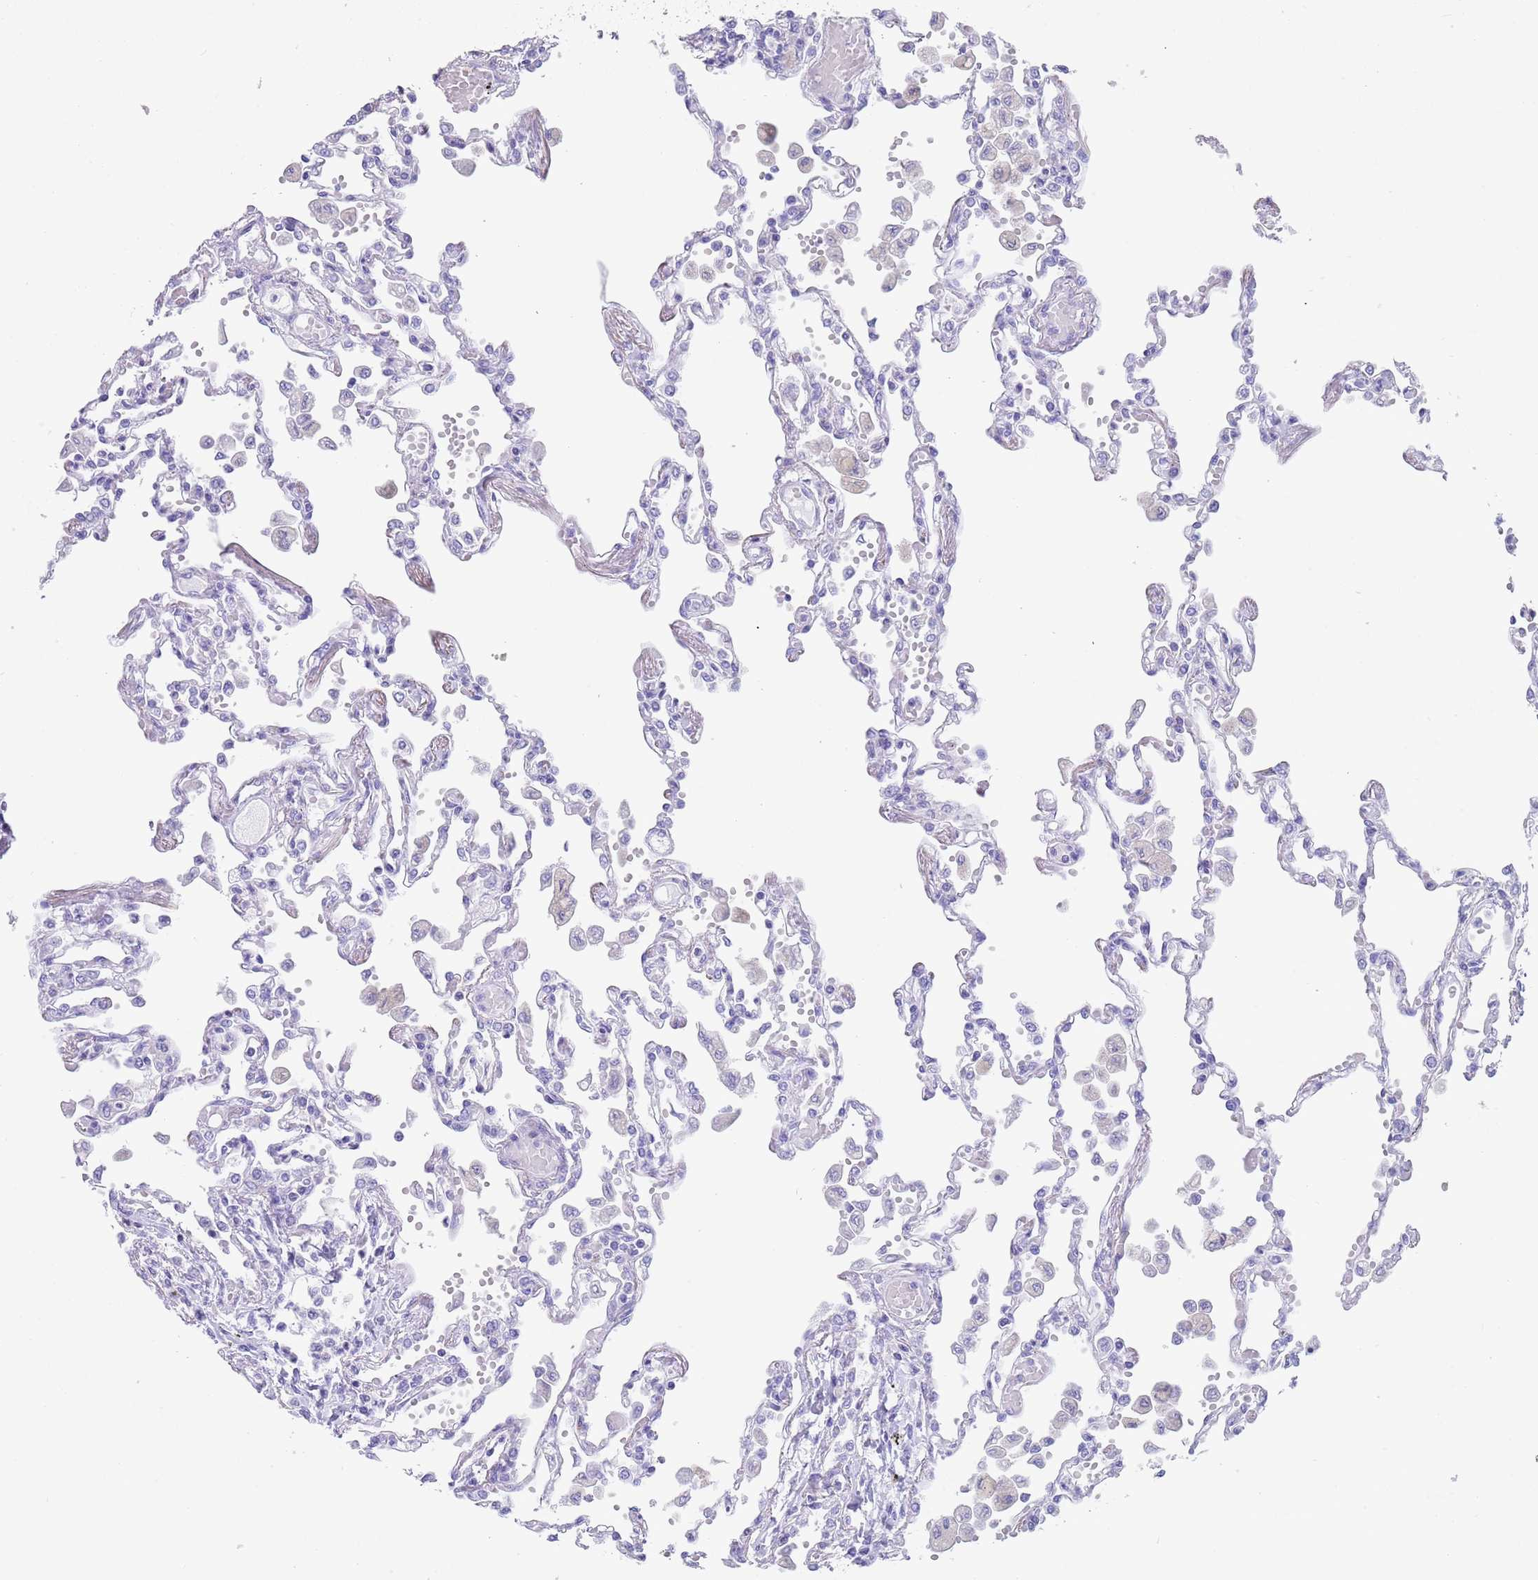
{"staining": {"intensity": "negative", "quantity": "none", "location": "none"}, "tissue": "lung", "cell_type": "Alveolar cells", "image_type": "normal", "snomed": [{"axis": "morphology", "description": "Normal tissue, NOS"}, {"axis": "topography", "description": "Bronchus"}, {"axis": "topography", "description": "Lung"}], "caption": "Immunohistochemical staining of normal human lung reveals no significant expression in alveolar cells.", "gene": "CPXM2", "patient": {"sex": "female", "age": 49}}